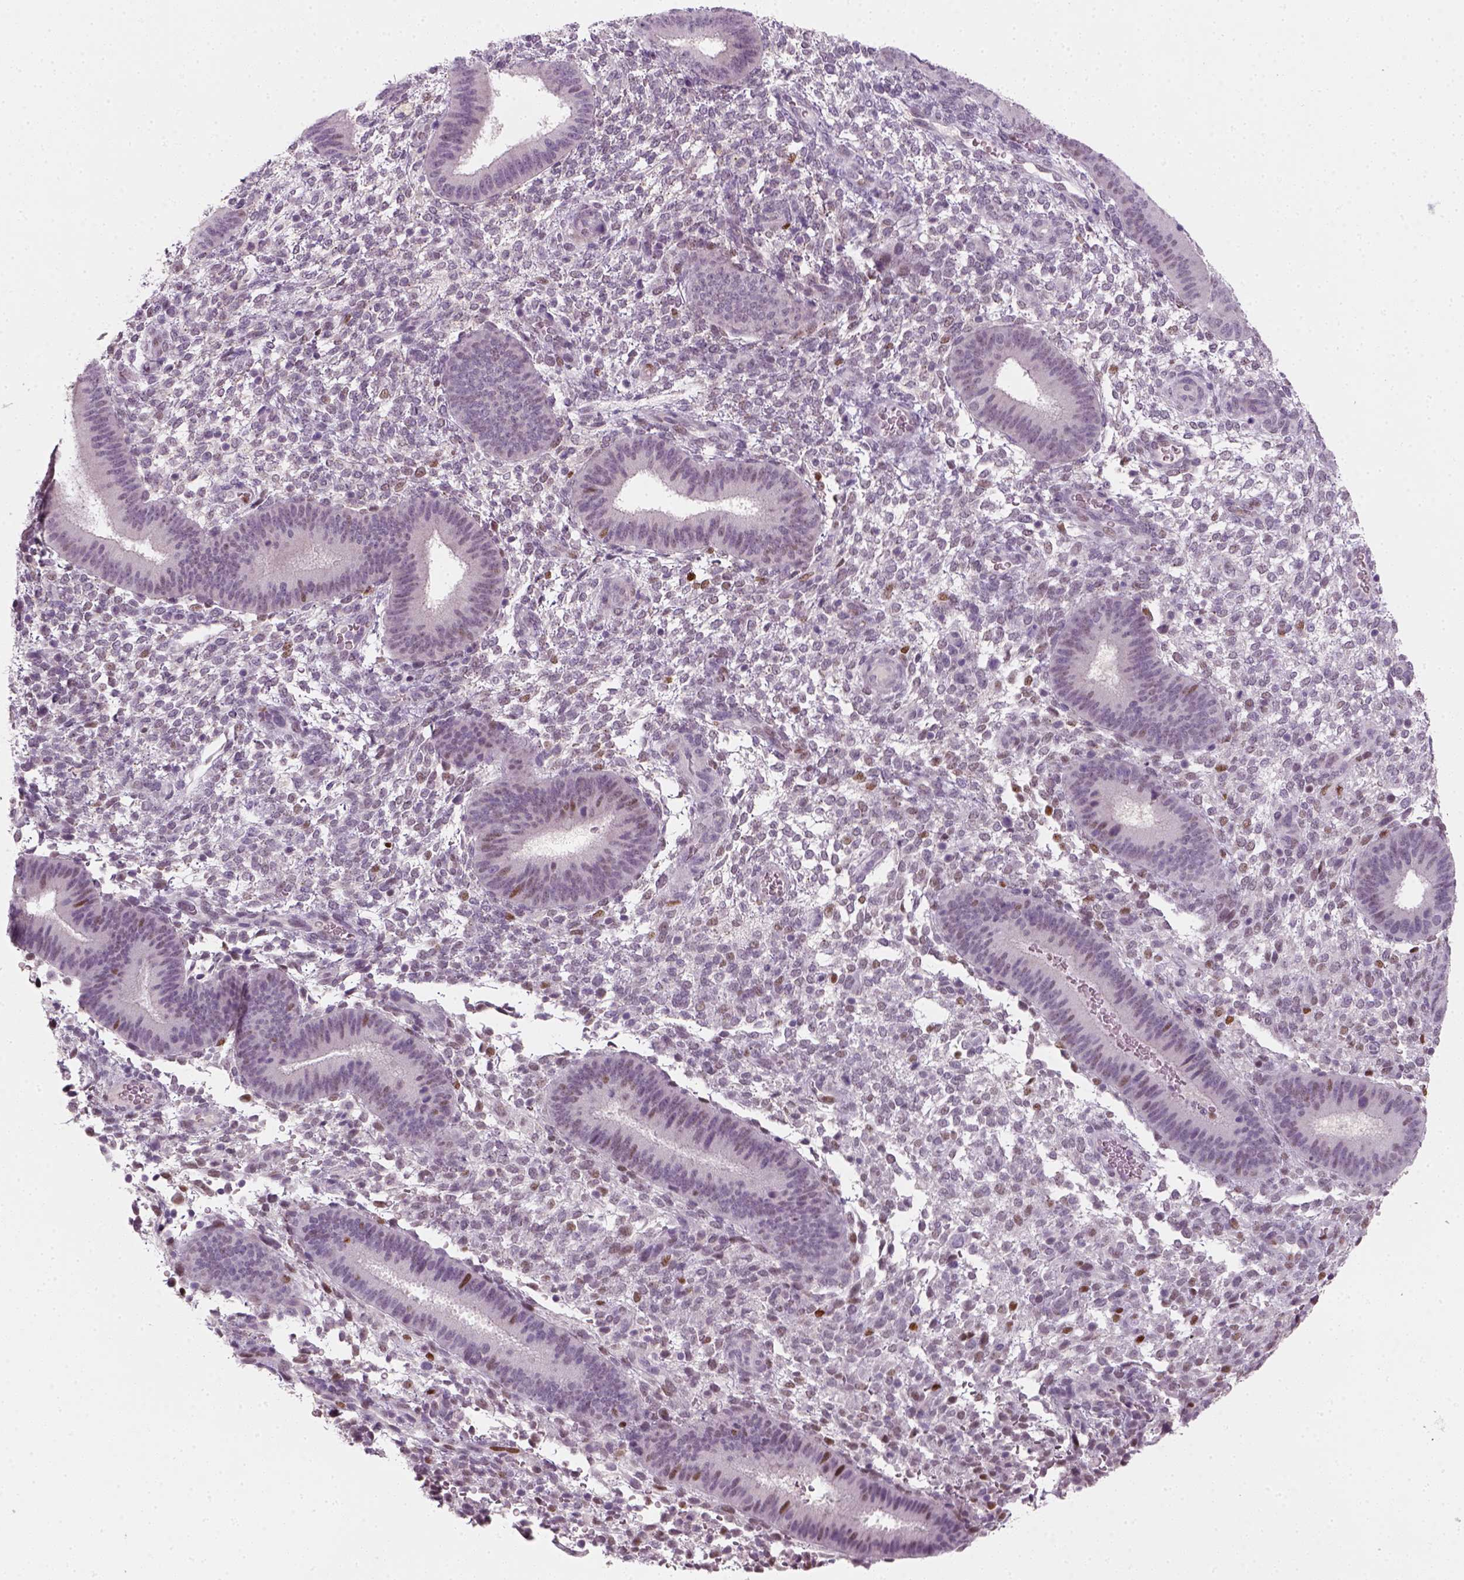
{"staining": {"intensity": "negative", "quantity": "none", "location": "none"}, "tissue": "endometrium", "cell_type": "Cells in endometrial stroma", "image_type": "normal", "snomed": [{"axis": "morphology", "description": "Normal tissue, NOS"}, {"axis": "topography", "description": "Endometrium"}], "caption": "Immunohistochemical staining of normal endometrium demonstrates no significant positivity in cells in endometrial stroma. (Brightfield microscopy of DAB (3,3'-diaminobenzidine) immunohistochemistry (IHC) at high magnification).", "gene": "TP53", "patient": {"sex": "female", "age": 39}}